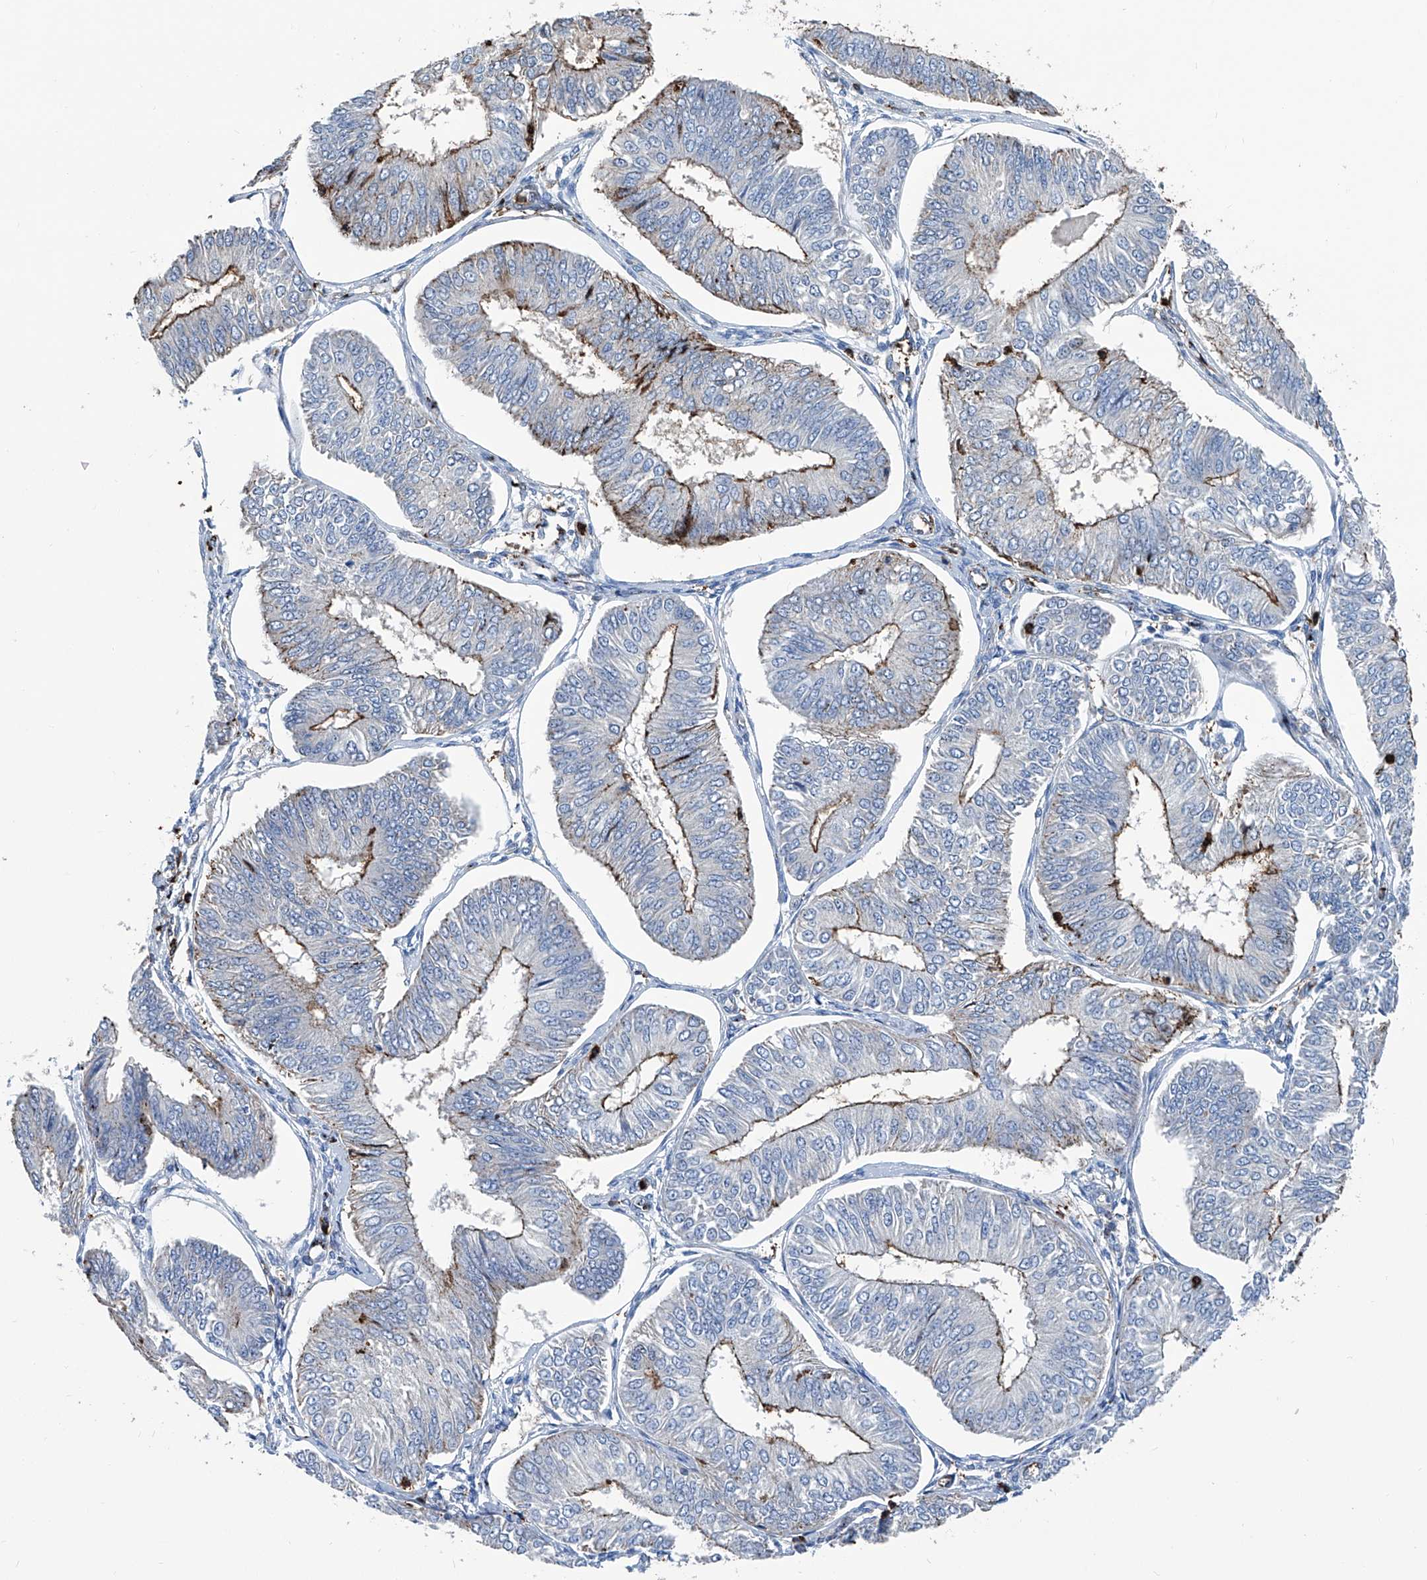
{"staining": {"intensity": "moderate", "quantity": "<25%", "location": "cytoplasmic/membranous"}, "tissue": "endometrial cancer", "cell_type": "Tumor cells", "image_type": "cancer", "snomed": [{"axis": "morphology", "description": "Adenocarcinoma, NOS"}, {"axis": "topography", "description": "Endometrium"}], "caption": "This histopathology image reveals IHC staining of human endometrial cancer (adenocarcinoma), with low moderate cytoplasmic/membranous staining in approximately <25% of tumor cells.", "gene": "ZNF484", "patient": {"sex": "female", "age": 58}}